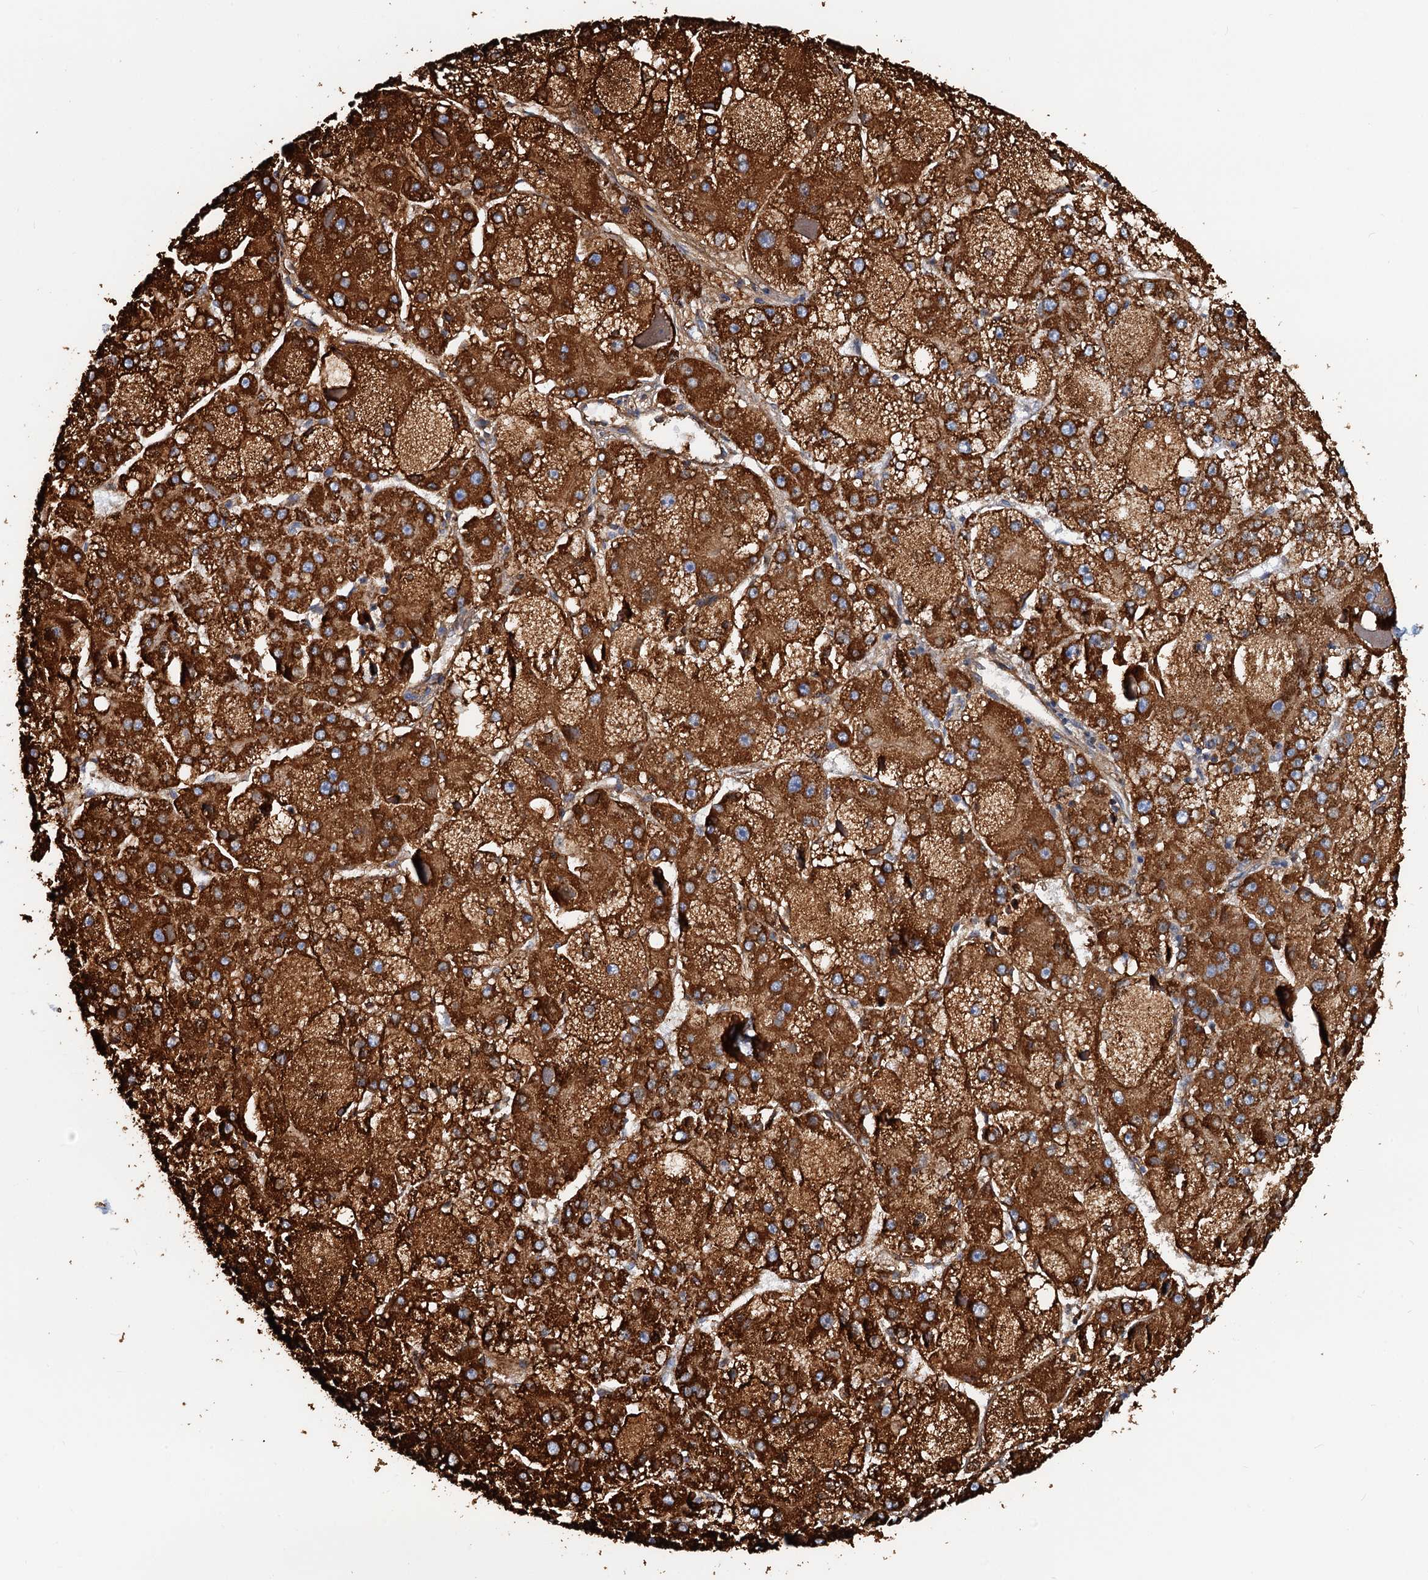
{"staining": {"intensity": "strong", "quantity": ">75%", "location": "cytoplasmic/membranous"}, "tissue": "liver cancer", "cell_type": "Tumor cells", "image_type": "cancer", "snomed": [{"axis": "morphology", "description": "Carcinoma, Hepatocellular, NOS"}, {"axis": "topography", "description": "Liver"}], "caption": "About >75% of tumor cells in liver cancer (hepatocellular carcinoma) show strong cytoplasmic/membranous protein expression as visualized by brown immunohistochemical staining.", "gene": "AAGAB", "patient": {"sex": "female", "age": 73}}